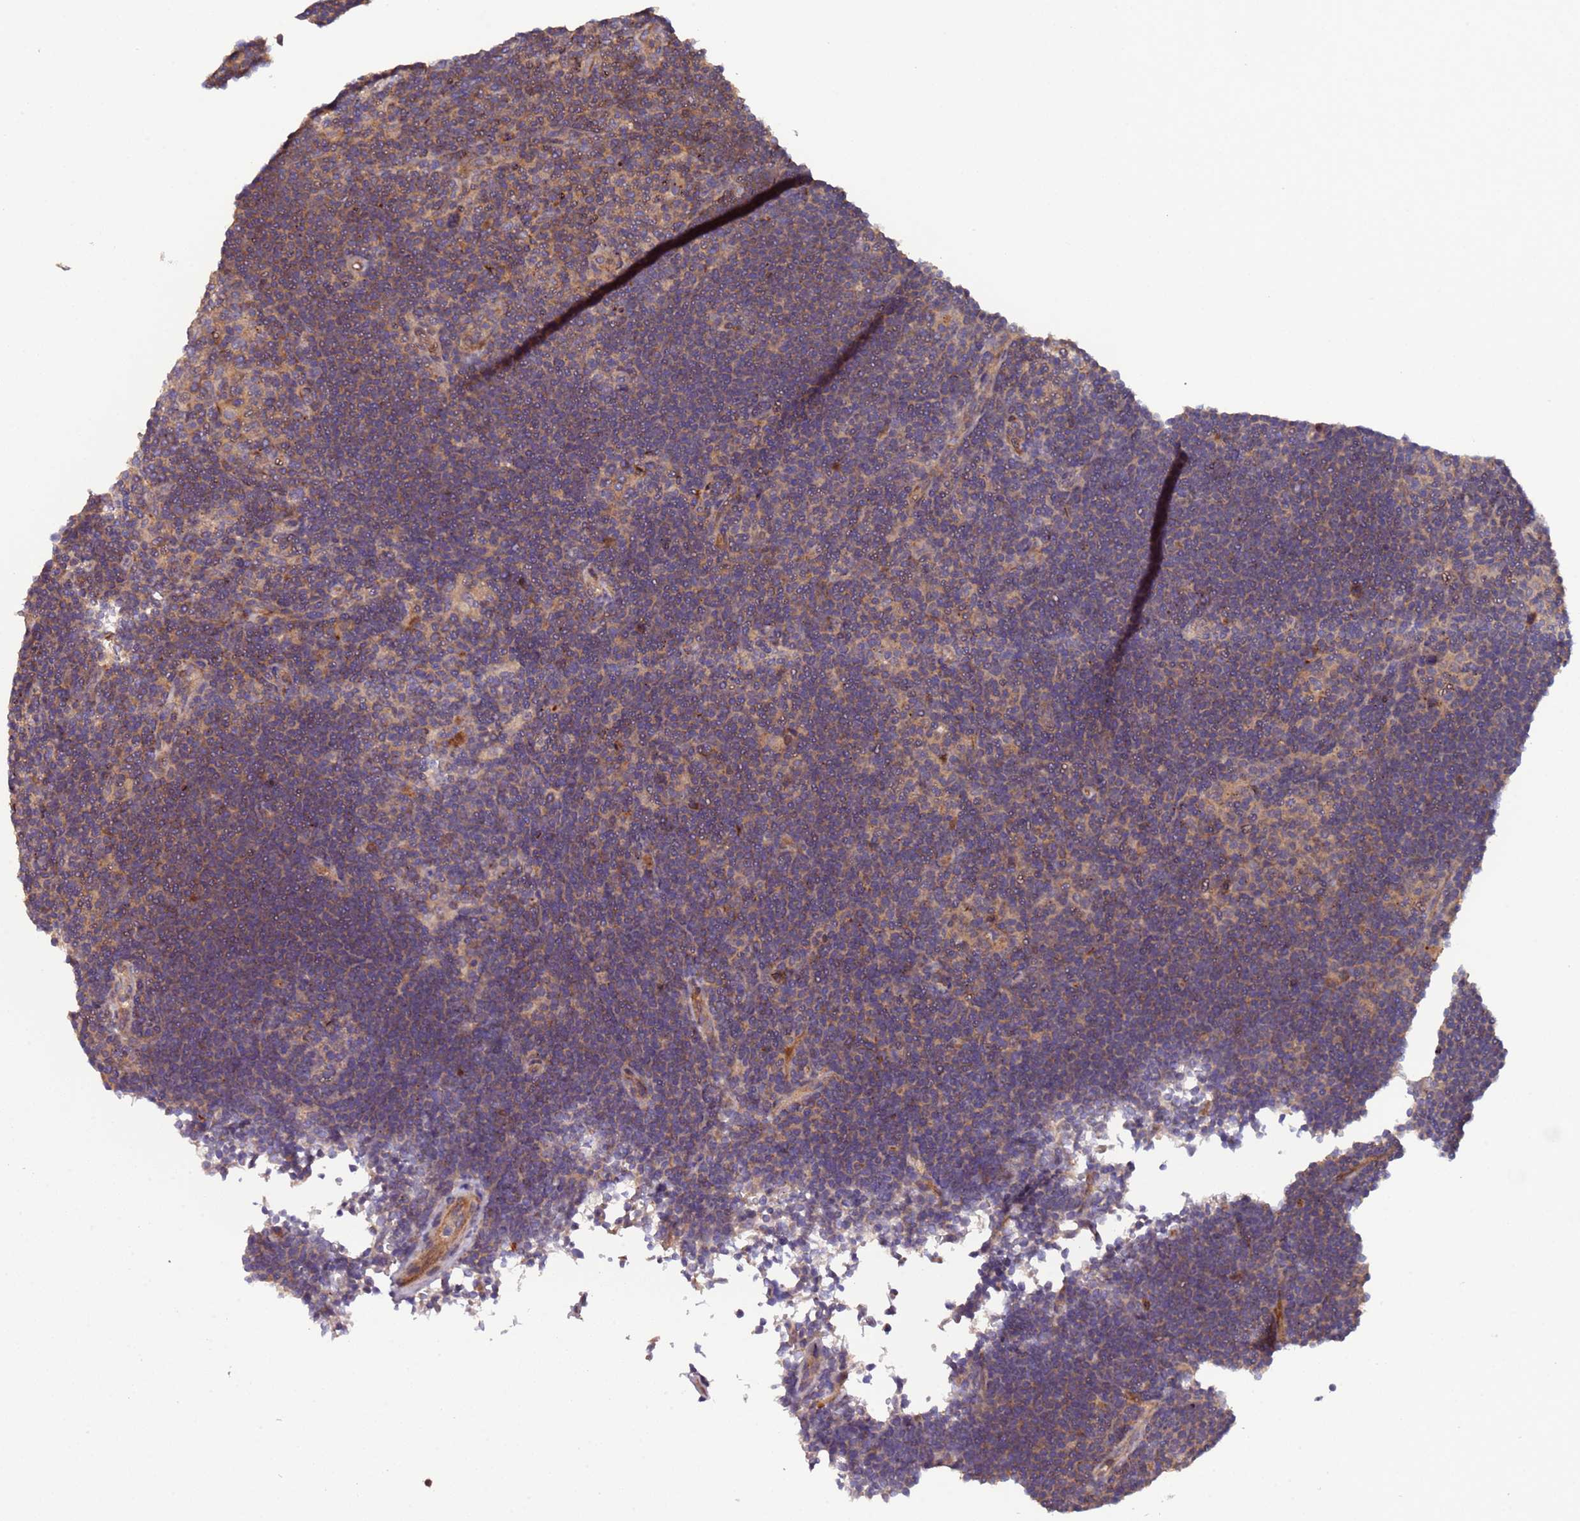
{"staining": {"intensity": "negative", "quantity": "none", "location": "none"}, "tissue": "lymphoma", "cell_type": "Tumor cells", "image_type": "cancer", "snomed": [{"axis": "morphology", "description": "Hodgkin's disease, NOS"}, {"axis": "topography", "description": "Lymph node"}], "caption": "This is an immunohistochemistry image of lymphoma. There is no staining in tumor cells.", "gene": "PARP16", "patient": {"sex": "female", "age": 57}}